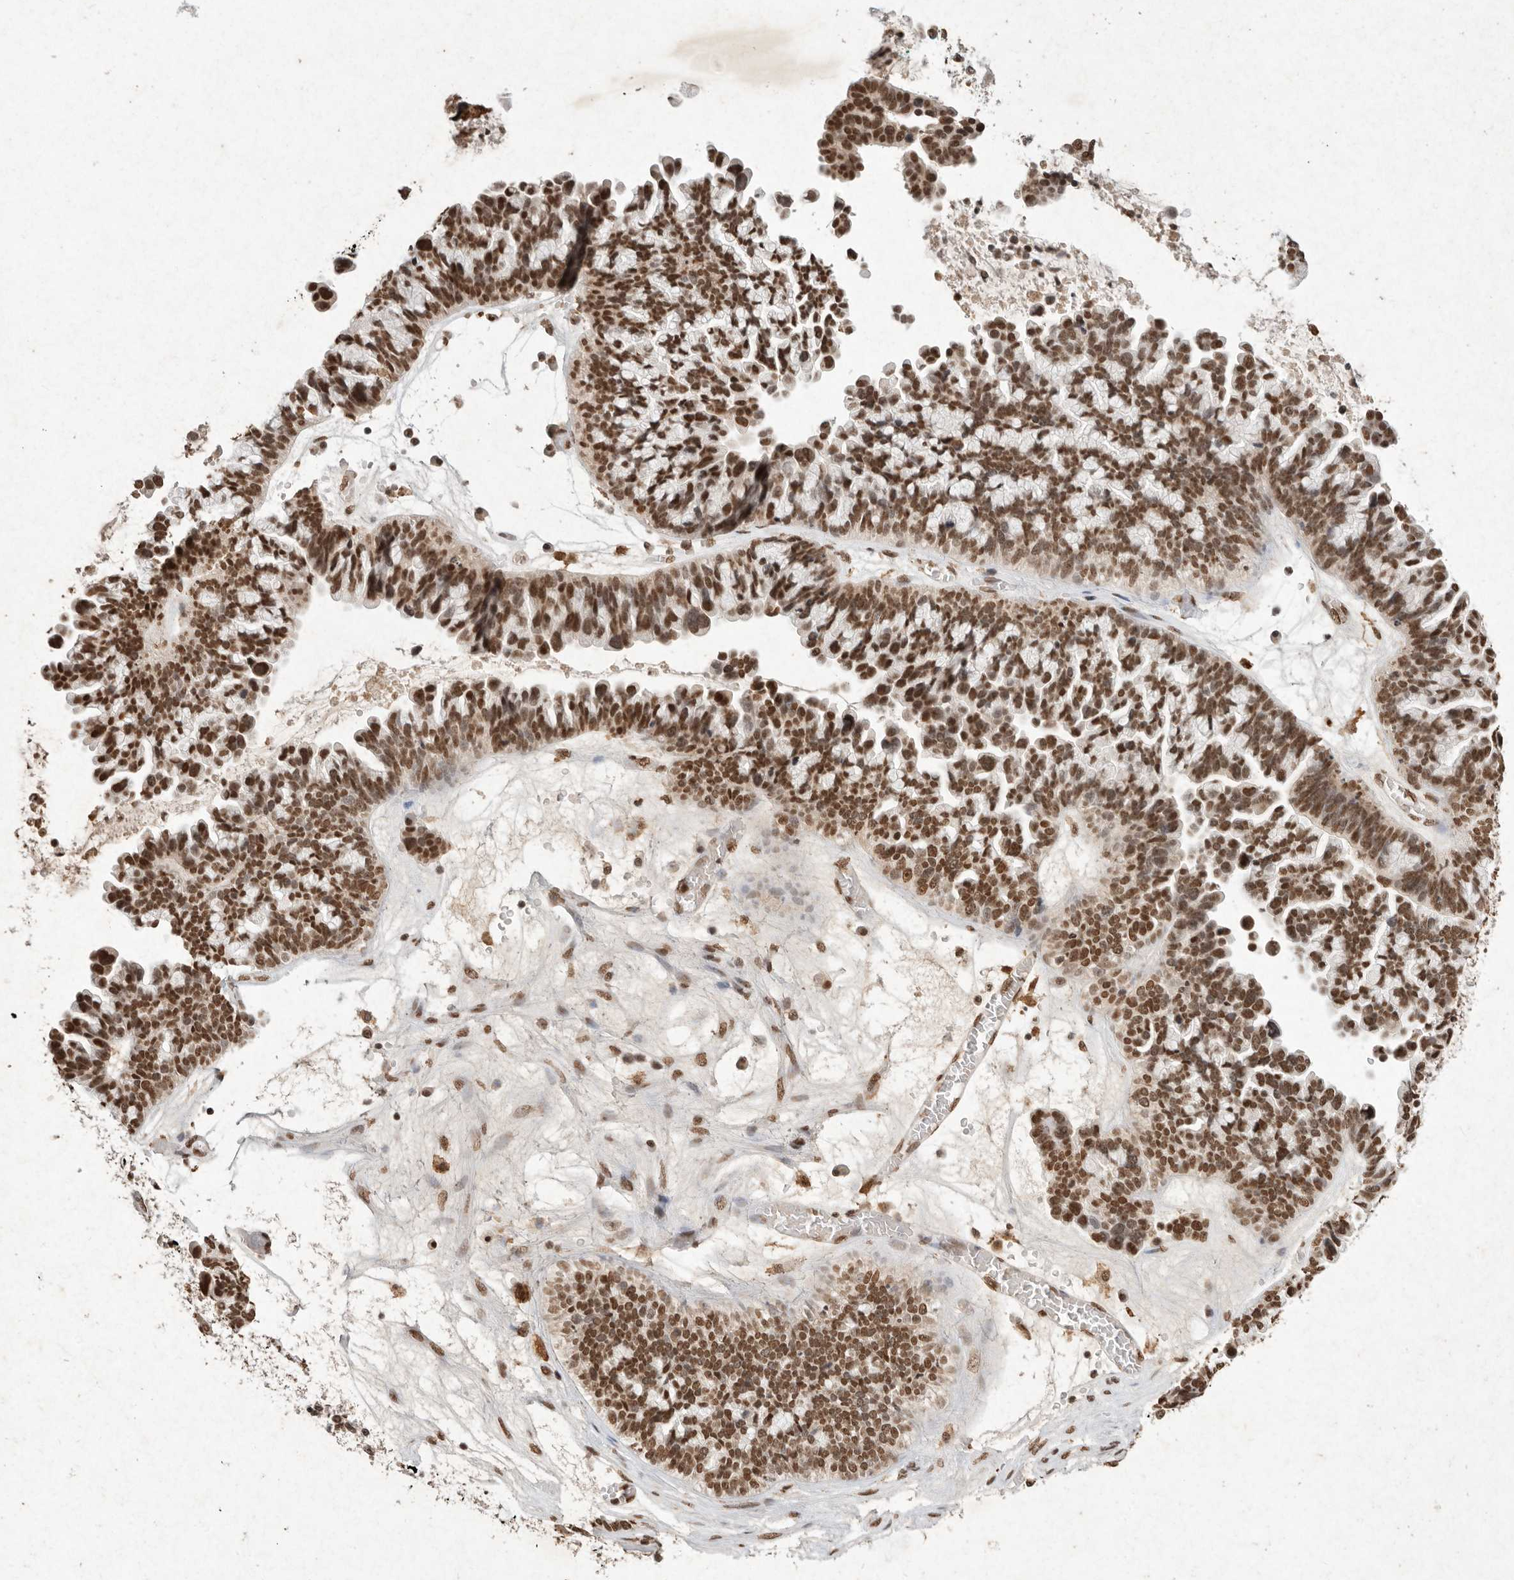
{"staining": {"intensity": "strong", "quantity": ">75%", "location": "nuclear"}, "tissue": "ovarian cancer", "cell_type": "Tumor cells", "image_type": "cancer", "snomed": [{"axis": "morphology", "description": "Cystadenocarcinoma, serous, NOS"}, {"axis": "topography", "description": "Ovary"}], "caption": "Immunohistochemistry staining of ovarian cancer, which demonstrates high levels of strong nuclear staining in approximately >75% of tumor cells indicating strong nuclear protein positivity. The staining was performed using DAB (brown) for protein detection and nuclei were counterstained in hematoxylin (blue).", "gene": "NKX3-2", "patient": {"sex": "female", "age": 56}}